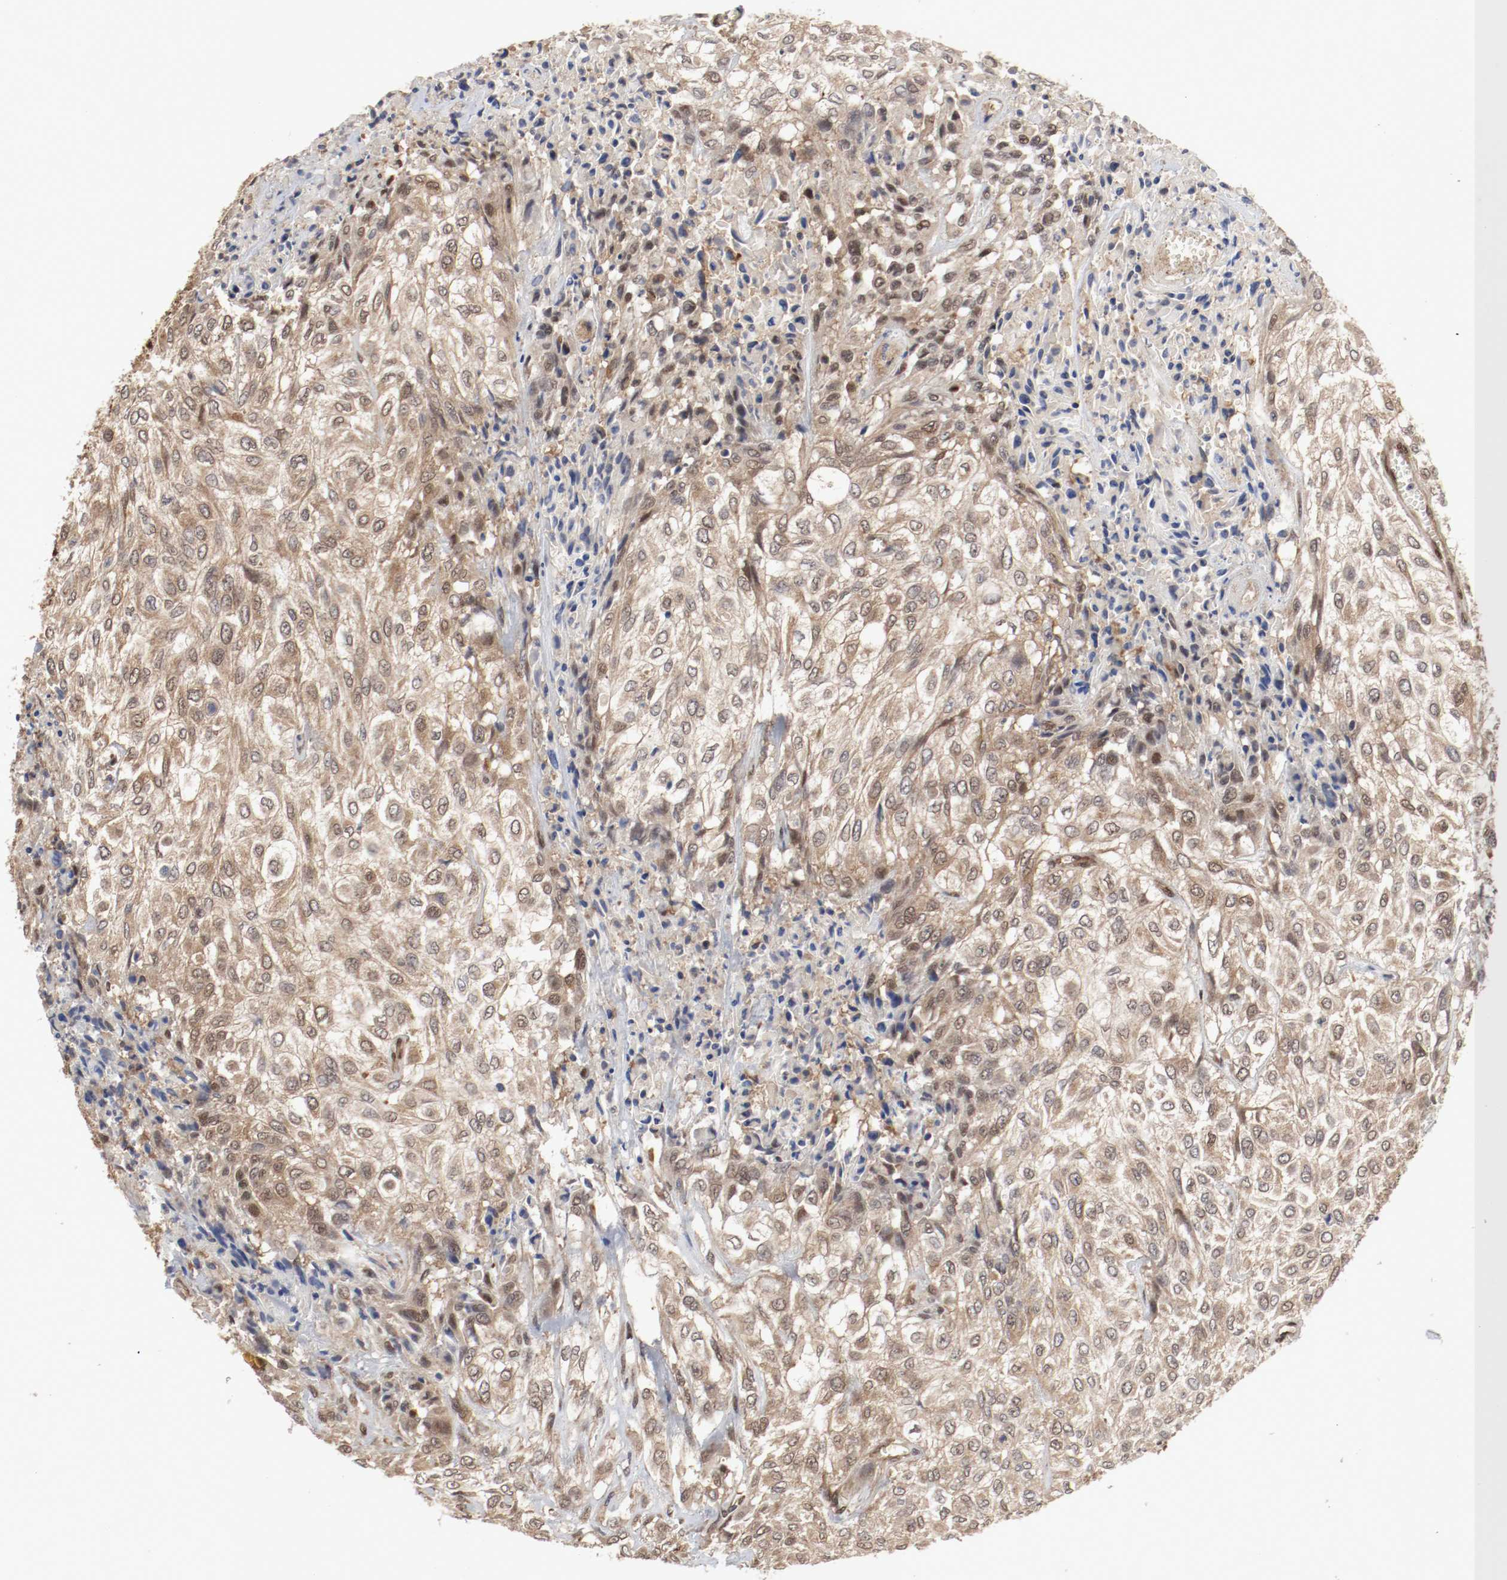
{"staining": {"intensity": "moderate", "quantity": ">75%", "location": "cytoplasmic/membranous,nuclear"}, "tissue": "urothelial cancer", "cell_type": "Tumor cells", "image_type": "cancer", "snomed": [{"axis": "morphology", "description": "Urothelial carcinoma, High grade"}, {"axis": "topography", "description": "Urinary bladder"}], "caption": "DAB (3,3'-diaminobenzidine) immunohistochemical staining of human urothelial cancer exhibits moderate cytoplasmic/membranous and nuclear protein staining in approximately >75% of tumor cells.", "gene": "AFG3L2", "patient": {"sex": "male", "age": 57}}